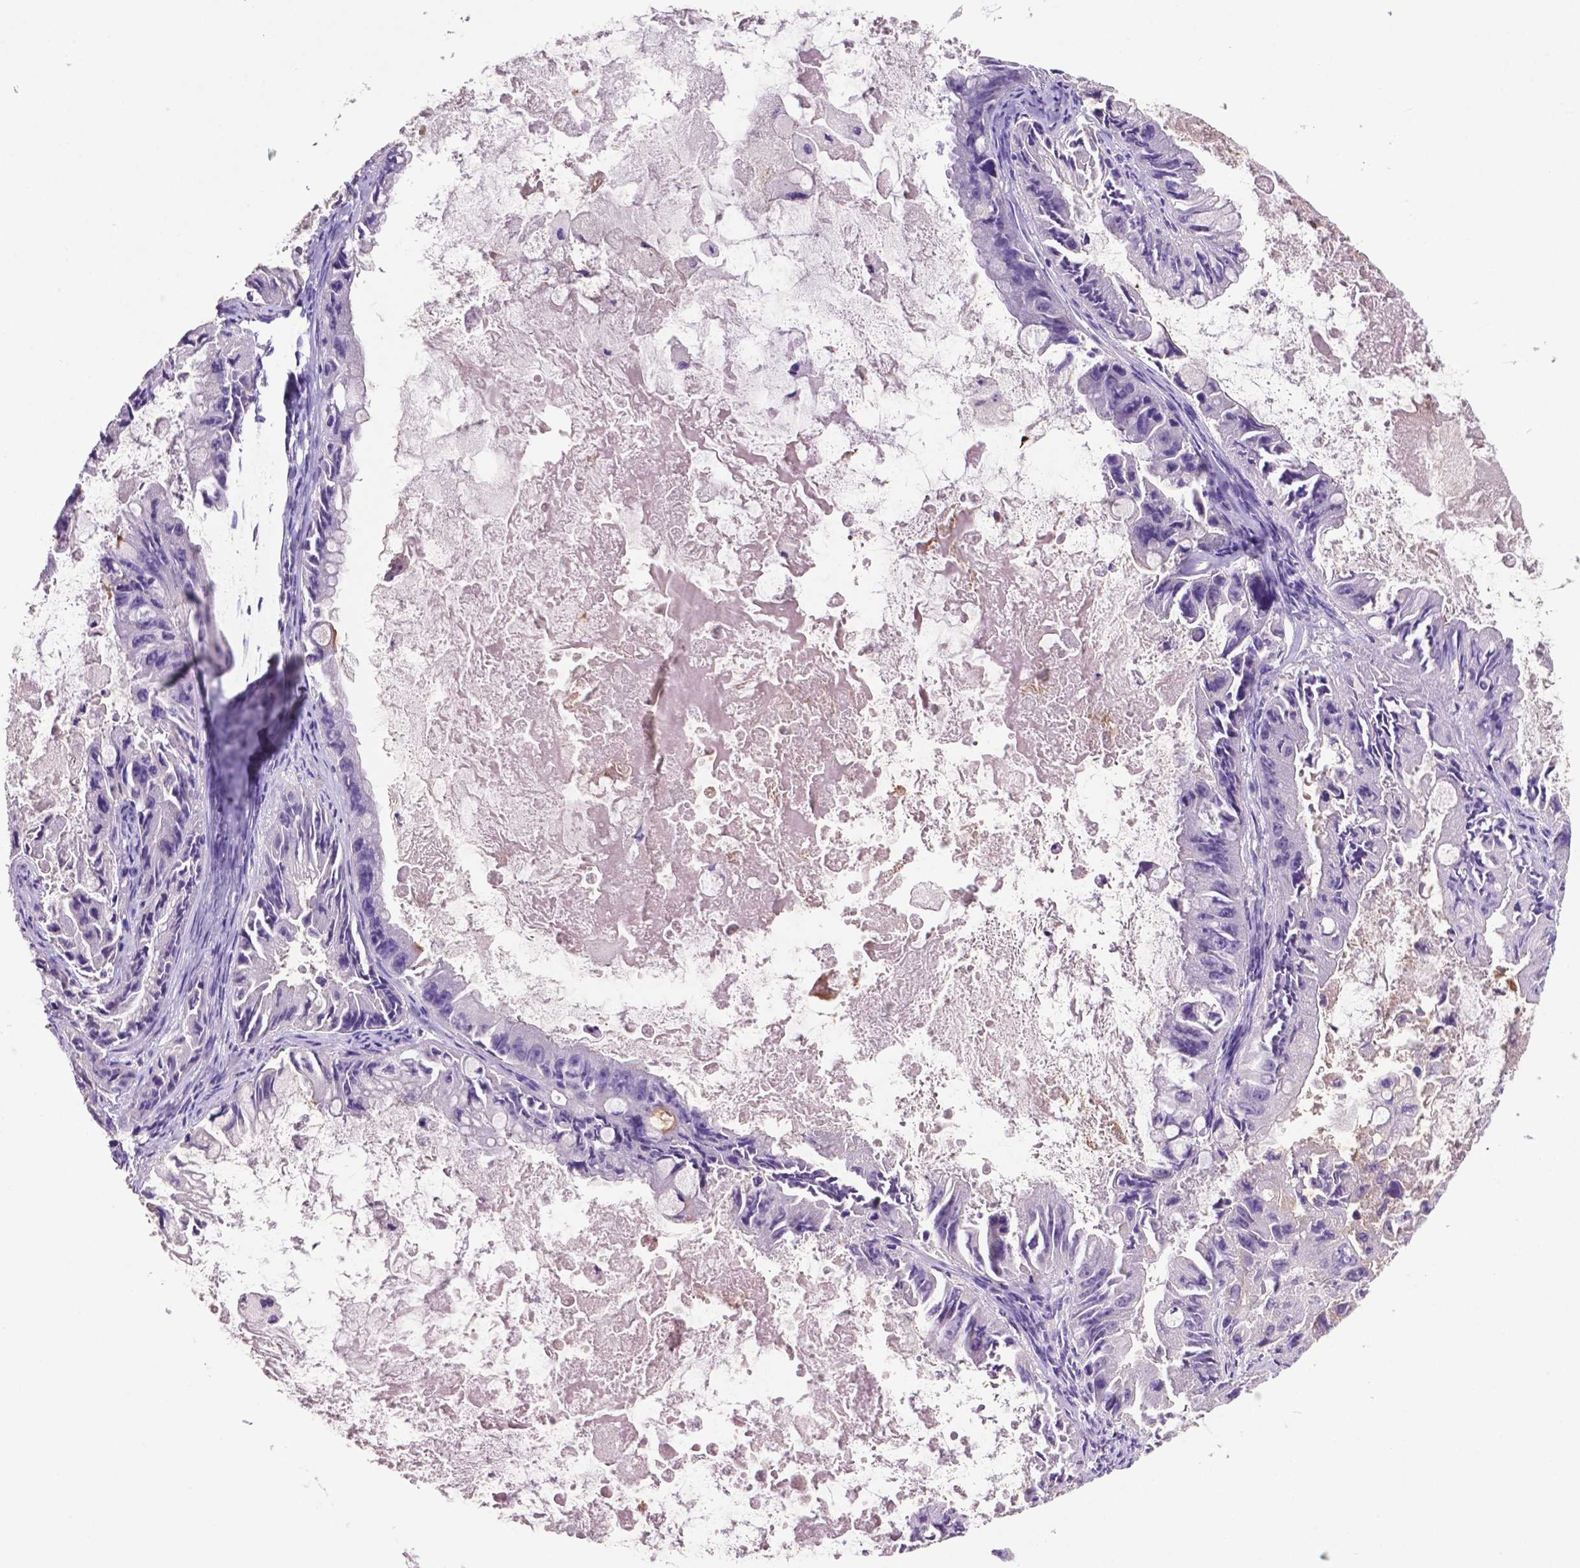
{"staining": {"intensity": "negative", "quantity": "none", "location": "none"}, "tissue": "ovarian cancer", "cell_type": "Tumor cells", "image_type": "cancer", "snomed": [{"axis": "morphology", "description": "Cystadenocarcinoma, mucinous, NOS"}, {"axis": "topography", "description": "Ovary"}], "caption": "Immunohistochemistry of human ovarian cancer reveals no staining in tumor cells.", "gene": "PRPS2", "patient": {"sex": "female", "age": 61}}